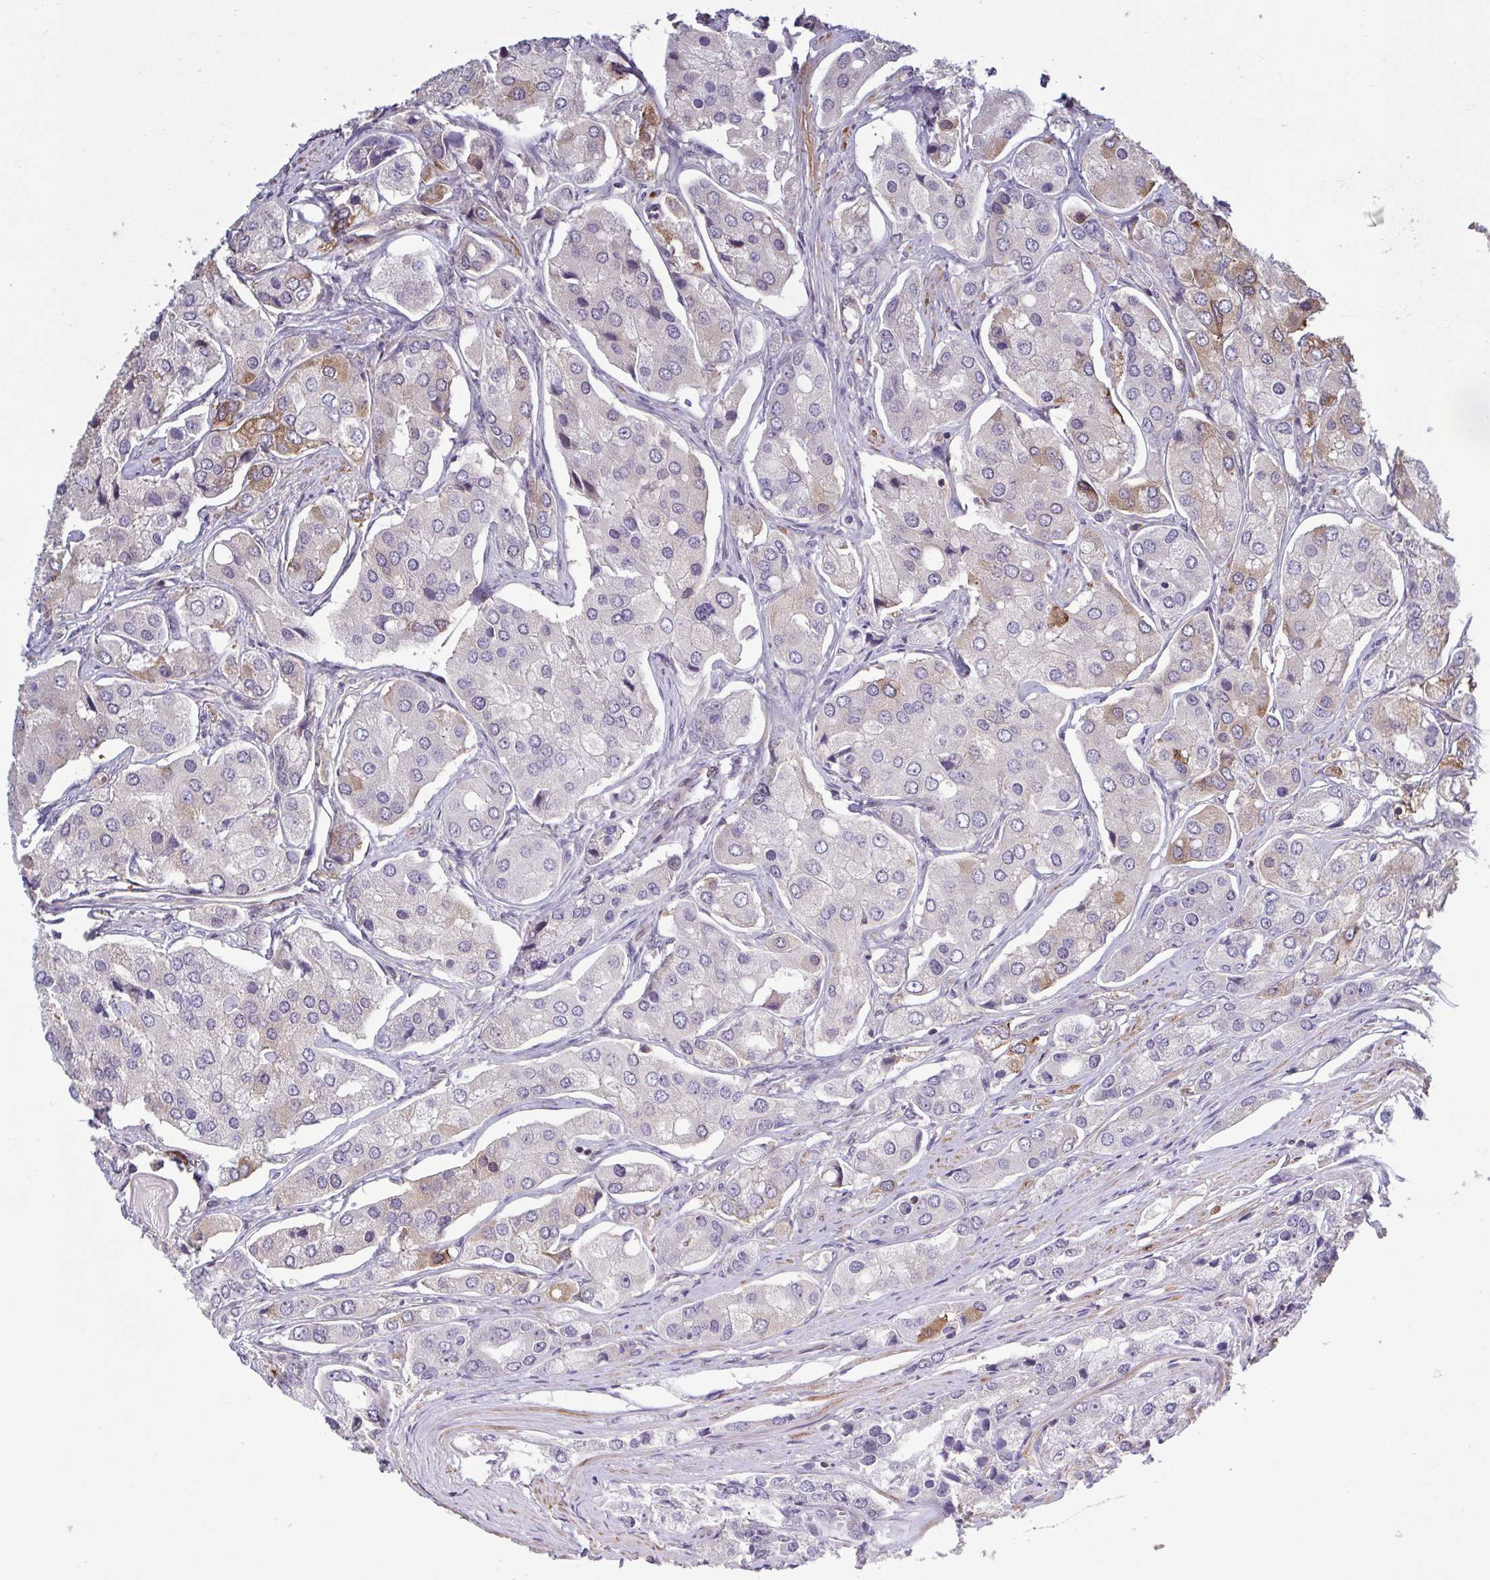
{"staining": {"intensity": "negative", "quantity": "none", "location": "none"}, "tissue": "prostate cancer", "cell_type": "Tumor cells", "image_type": "cancer", "snomed": [{"axis": "morphology", "description": "Adenocarcinoma, Low grade"}, {"axis": "topography", "description": "Prostate"}], "caption": "An image of human low-grade adenocarcinoma (prostate) is negative for staining in tumor cells.", "gene": "ZNF200", "patient": {"sex": "male", "age": 69}}